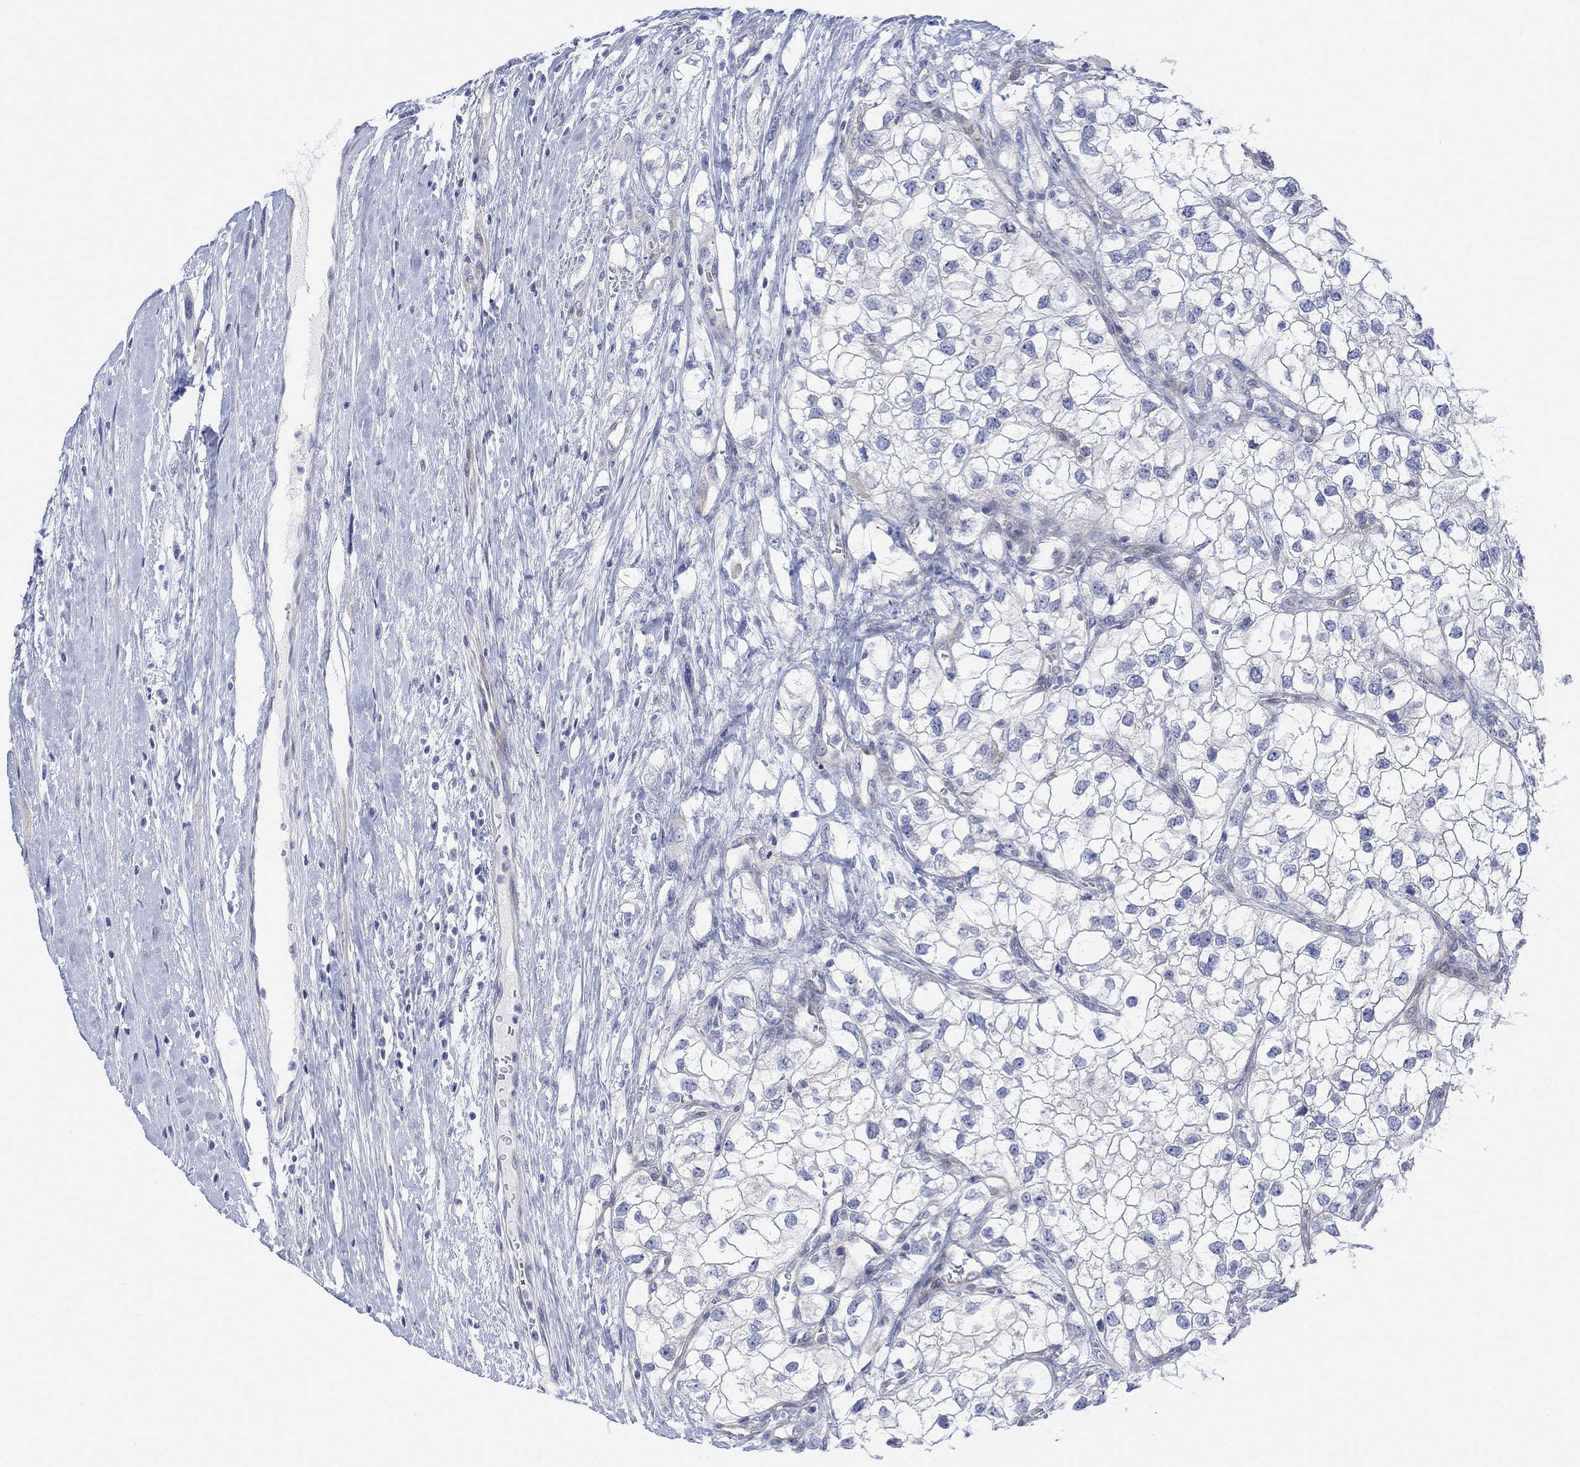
{"staining": {"intensity": "negative", "quantity": "none", "location": "none"}, "tissue": "renal cancer", "cell_type": "Tumor cells", "image_type": "cancer", "snomed": [{"axis": "morphology", "description": "Adenocarcinoma, NOS"}, {"axis": "topography", "description": "Kidney"}], "caption": "A high-resolution photomicrograph shows immunohistochemistry staining of renal cancer, which demonstrates no significant expression in tumor cells. (Brightfield microscopy of DAB immunohistochemistry at high magnification).", "gene": "TLDC2", "patient": {"sex": "male", "age": 59}}